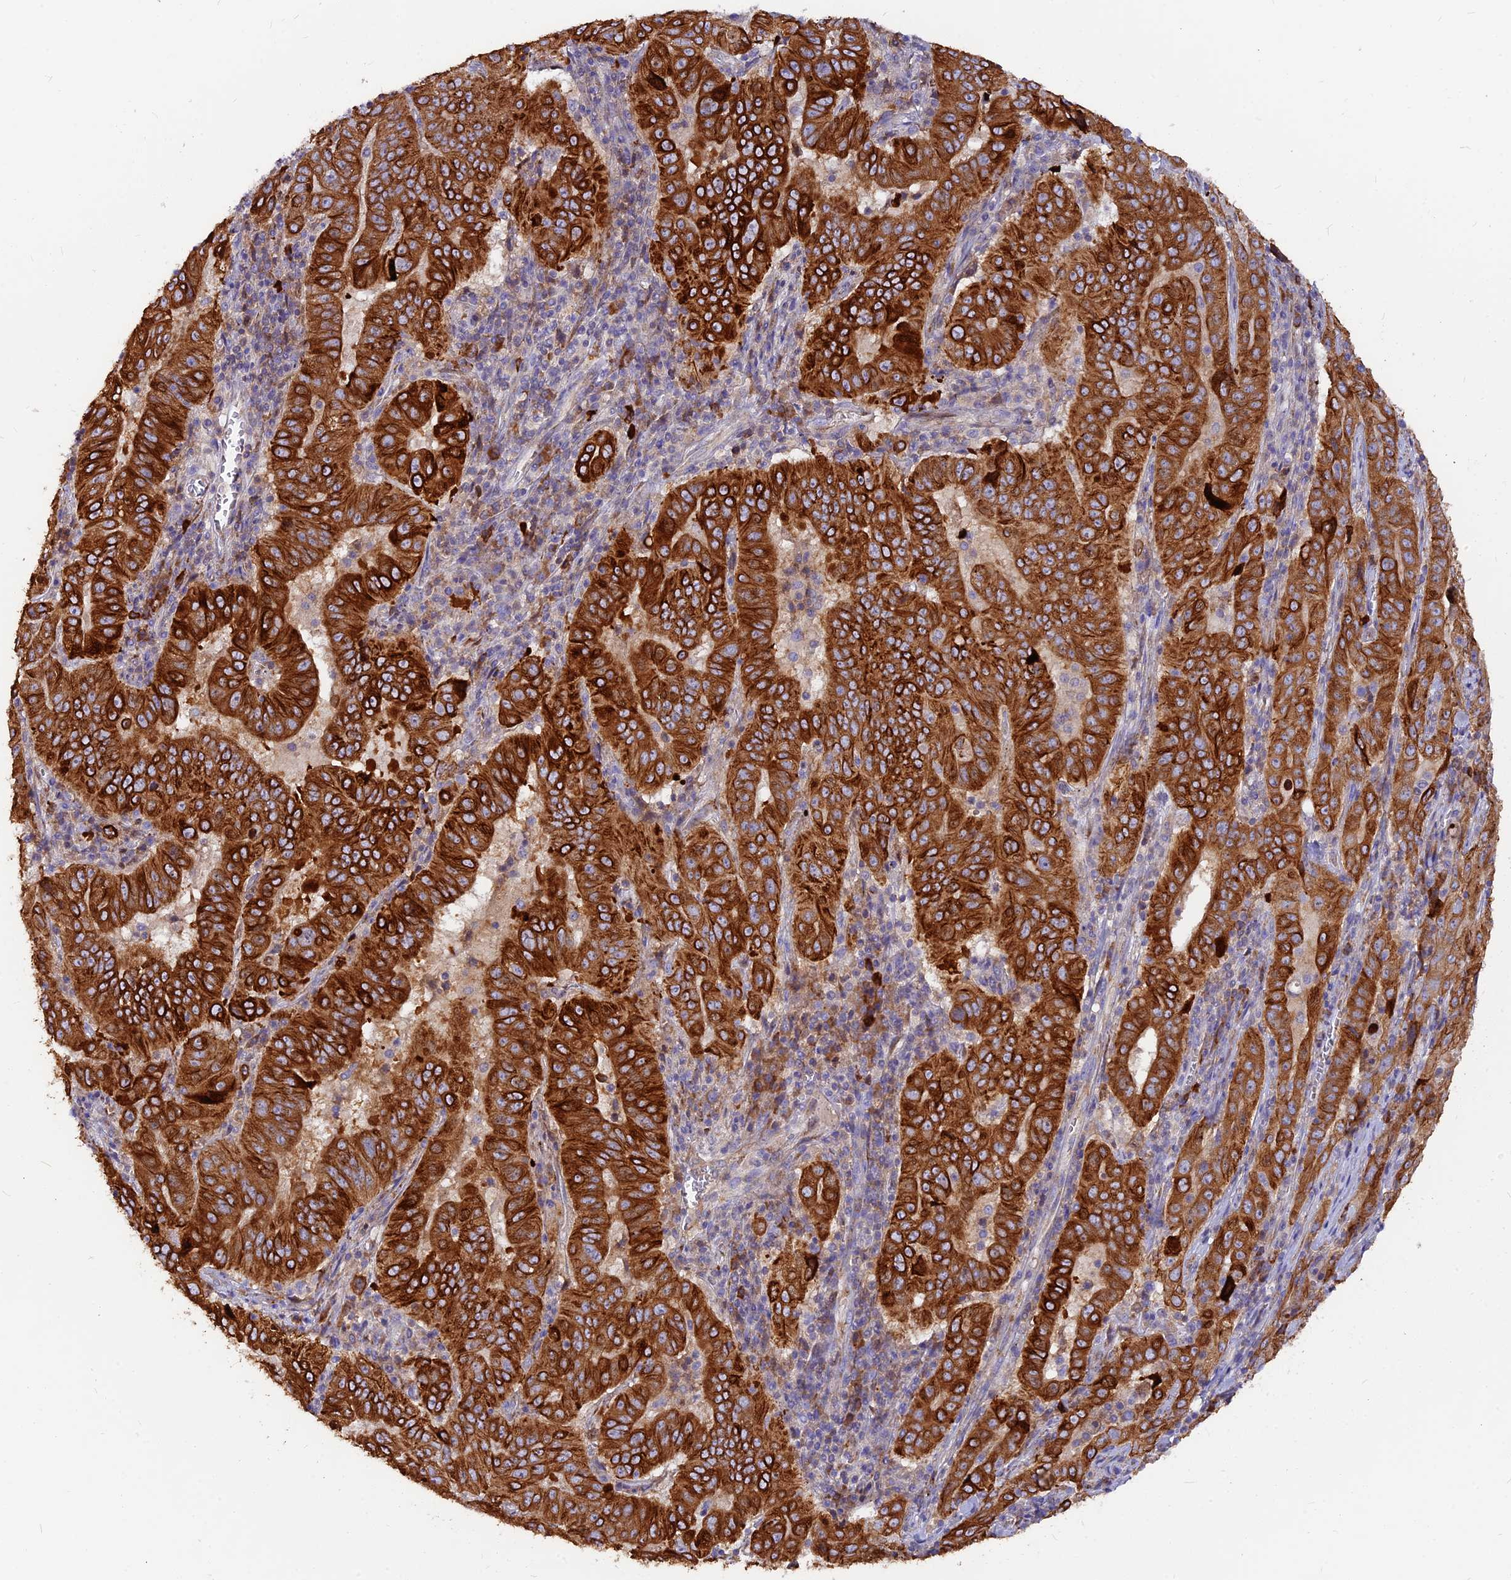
{"staining": {"intensity": "strong", "quantity": ">75%", "location": "cytoplasmic/membranous"}, "tissue": "pancreatic cancer", "cell_type": "Tumor cells", "image_type": "cancer", "snomed": [{"axis": "morphology", "description": "Adenocarcinoma, NOS"}, {"axis": "topography", "description": "Pancreas"}], "caption": "Strong cytoplasmic/membranous staining for a protein is present in about >75% of tumor cells of pancreatic adenocarcinoma using immunohistochemistry (IHC).", "gene": "DENND2D", "patient": {"sex": "male", "age": 63}}